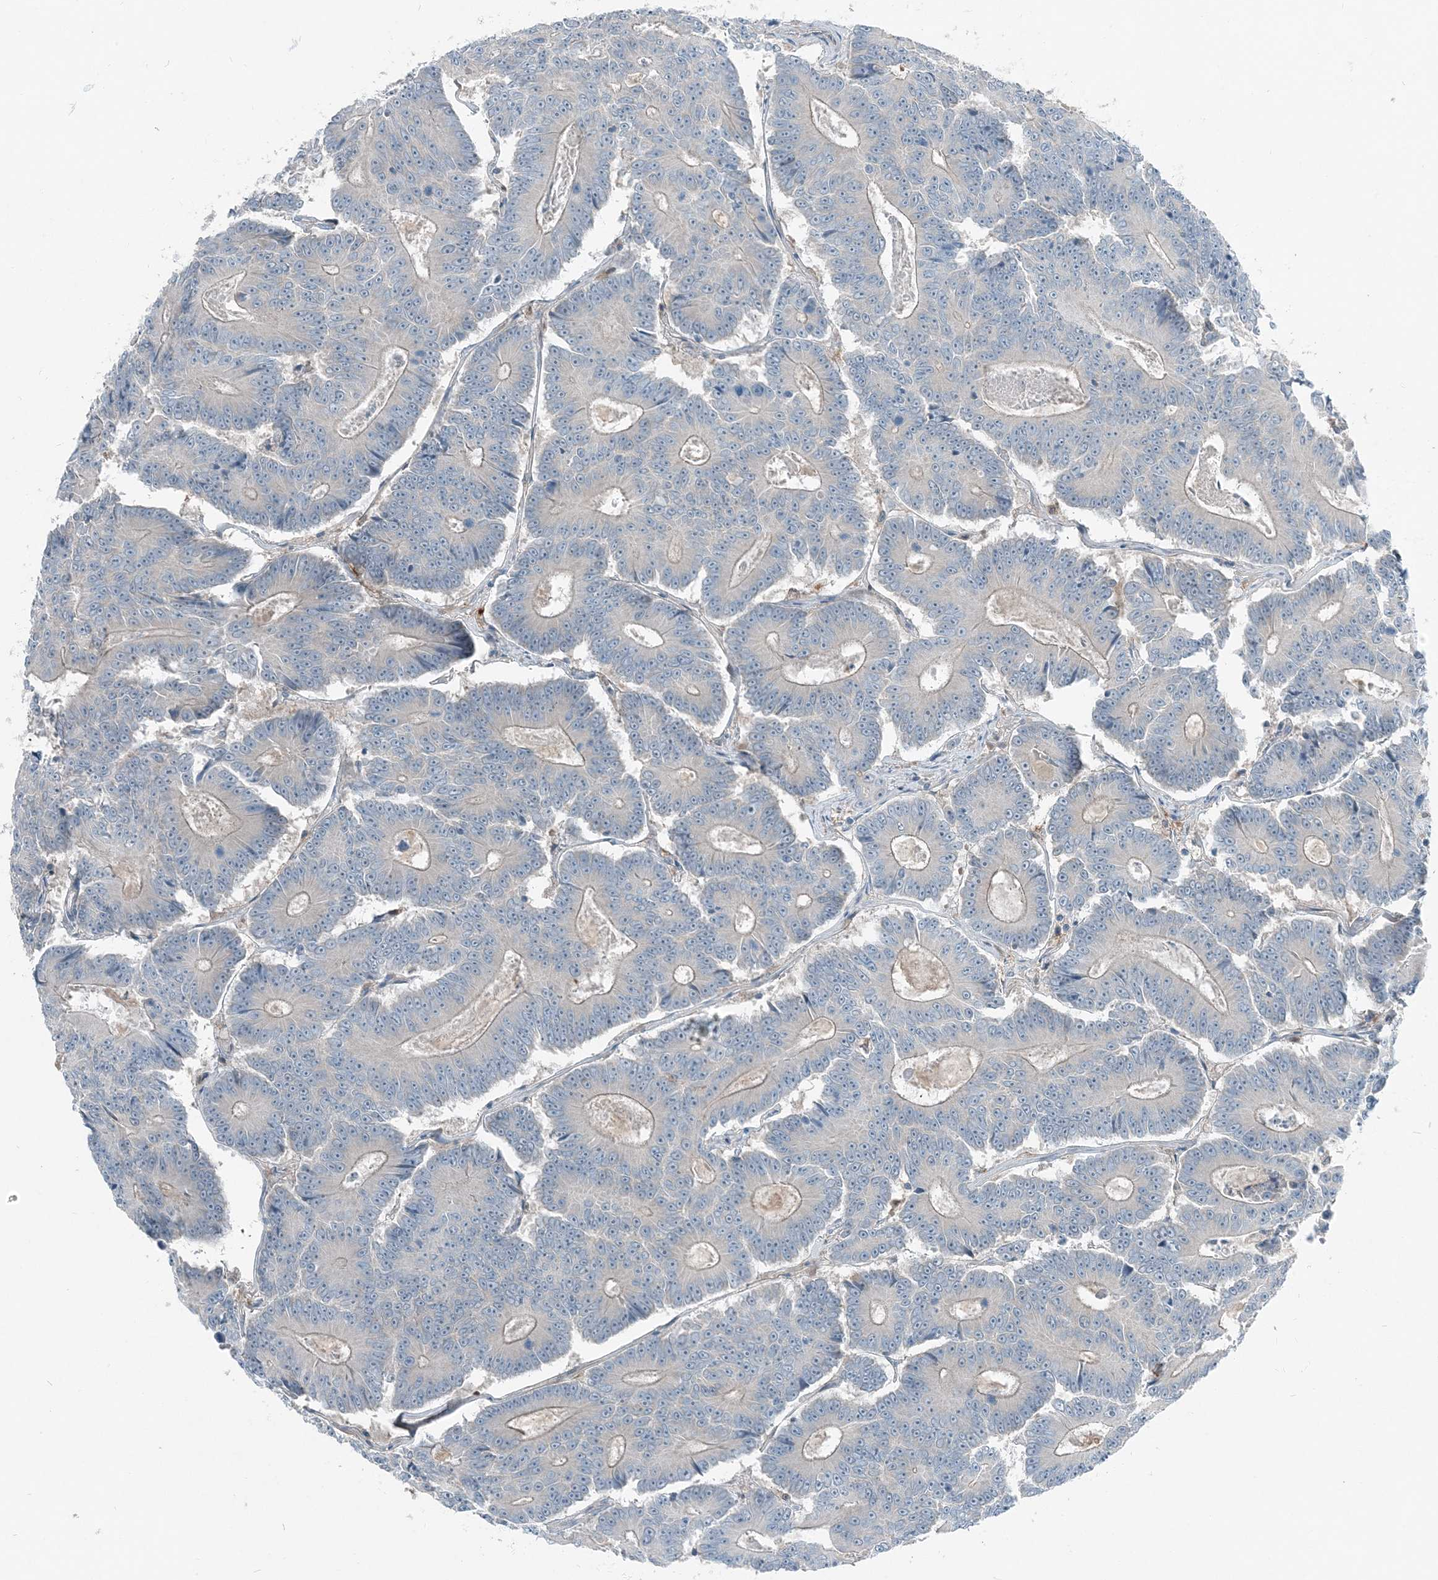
{"staining": {"intensity": "negative", "quantity": "none", "location": "none"}, "tissue": "colorectal cancer", "cell_type": "Tumor cells", "image_type": "cancer", "snomed": [{"axis": "morphology", "description": "Adenocarcinoma, NOS"}, {"axis": "topography", "description": "Colon"}], "caption": "Tumor cells are negative for brown protein staining in adenocarcinoma (colorectal).", "gene": "ARMH1", "patient": {"sex": "male", "age": 83}}